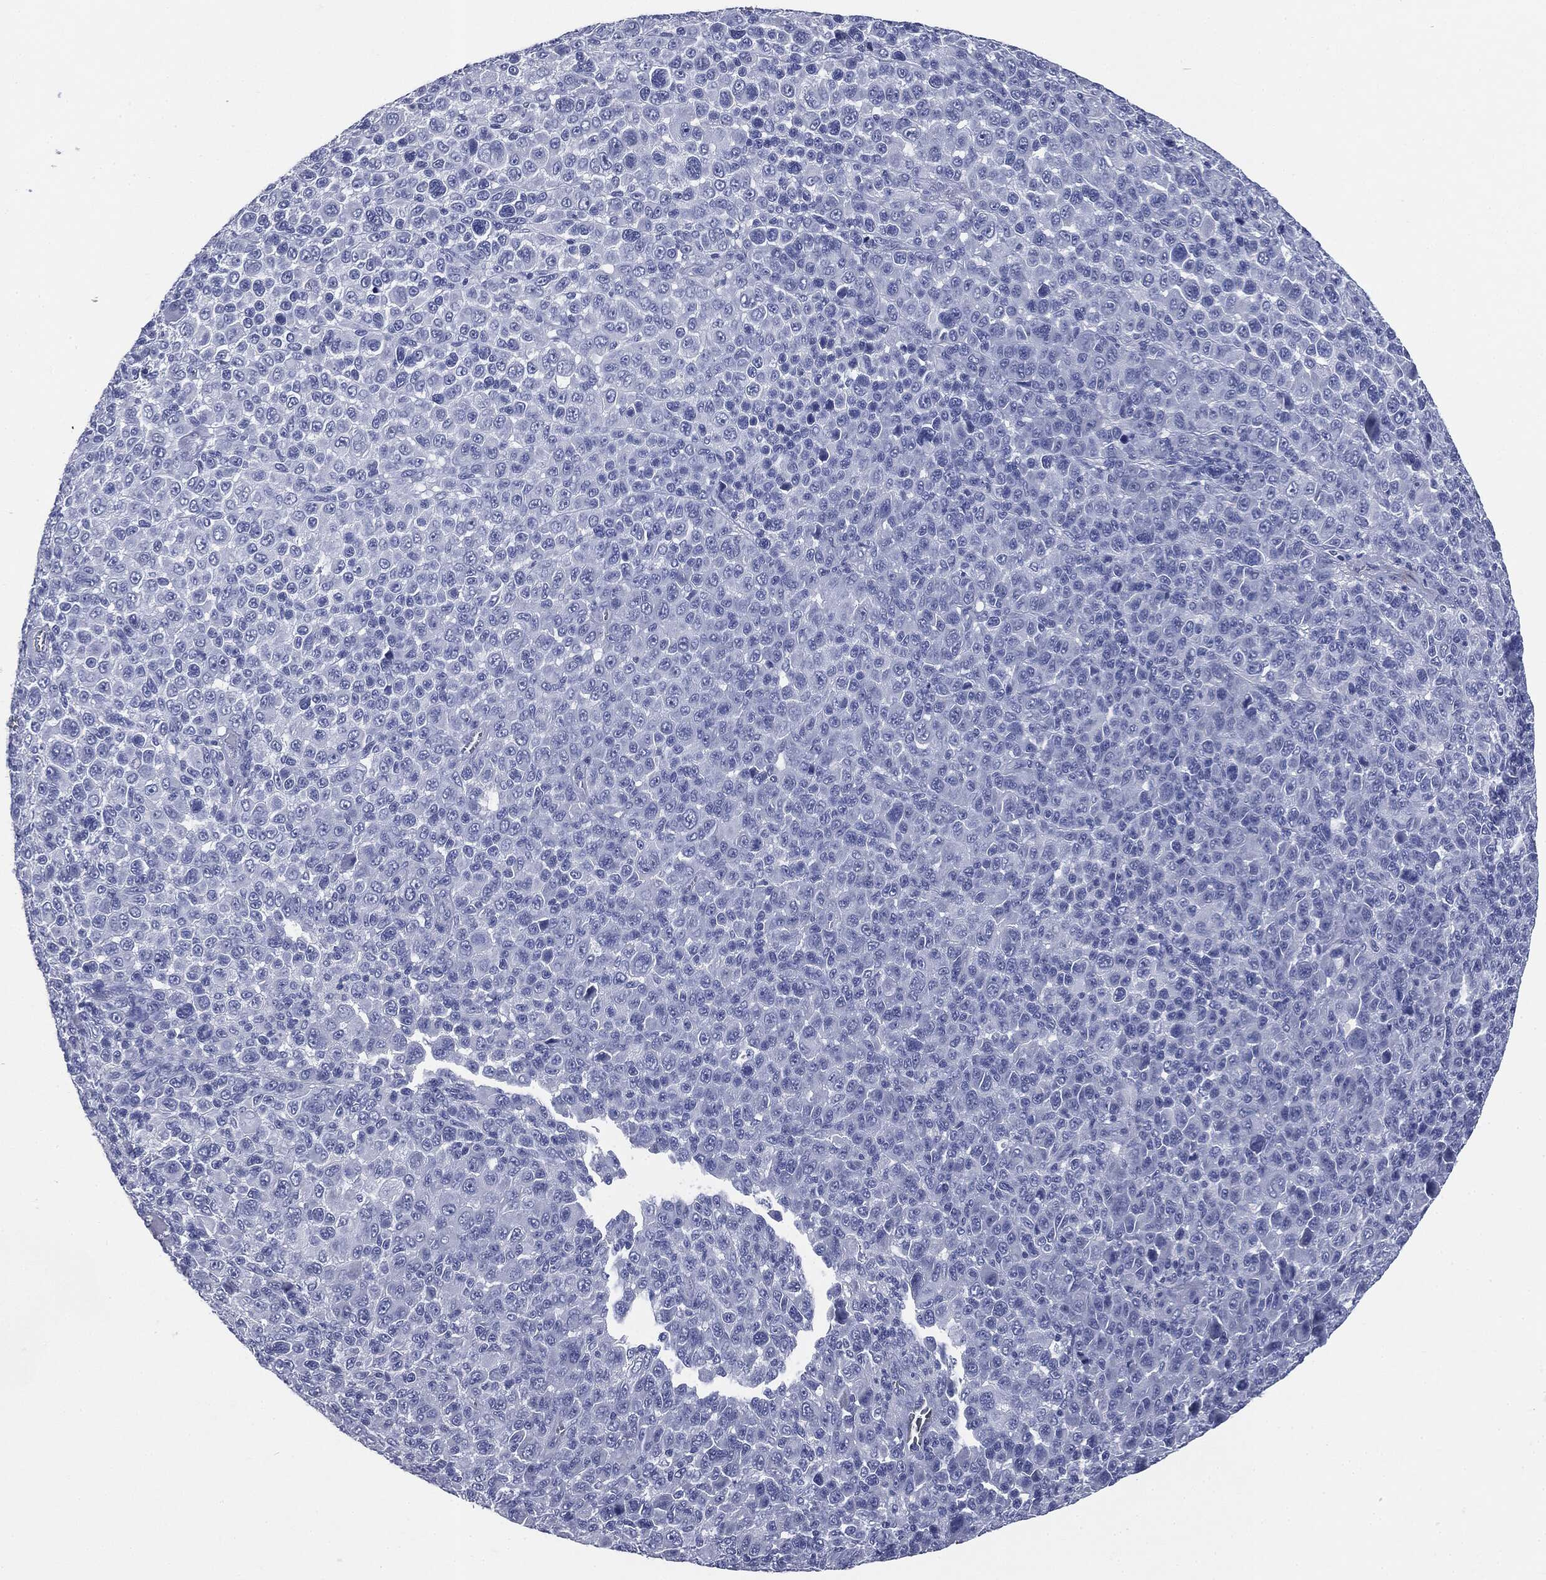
{"staining": {"intensity": "negative", "quantity": "none", "location": "none"}, "tissue": "melanoma", "cell_type": "Tumor cells", "image_type": "cancer", "snomed": [{"axis": "morphology", "description": "Malignant melanoma, NOS"}, {"axis": "topography", "description": "Skin"}], "caption": "A high-resolution image shows immunohistochemistry staining of malignant melanoma, which shows no significant positivity in tumor cells.", "gene": "ATP2A1", "patient": {"sex": "female", "age": 57}}